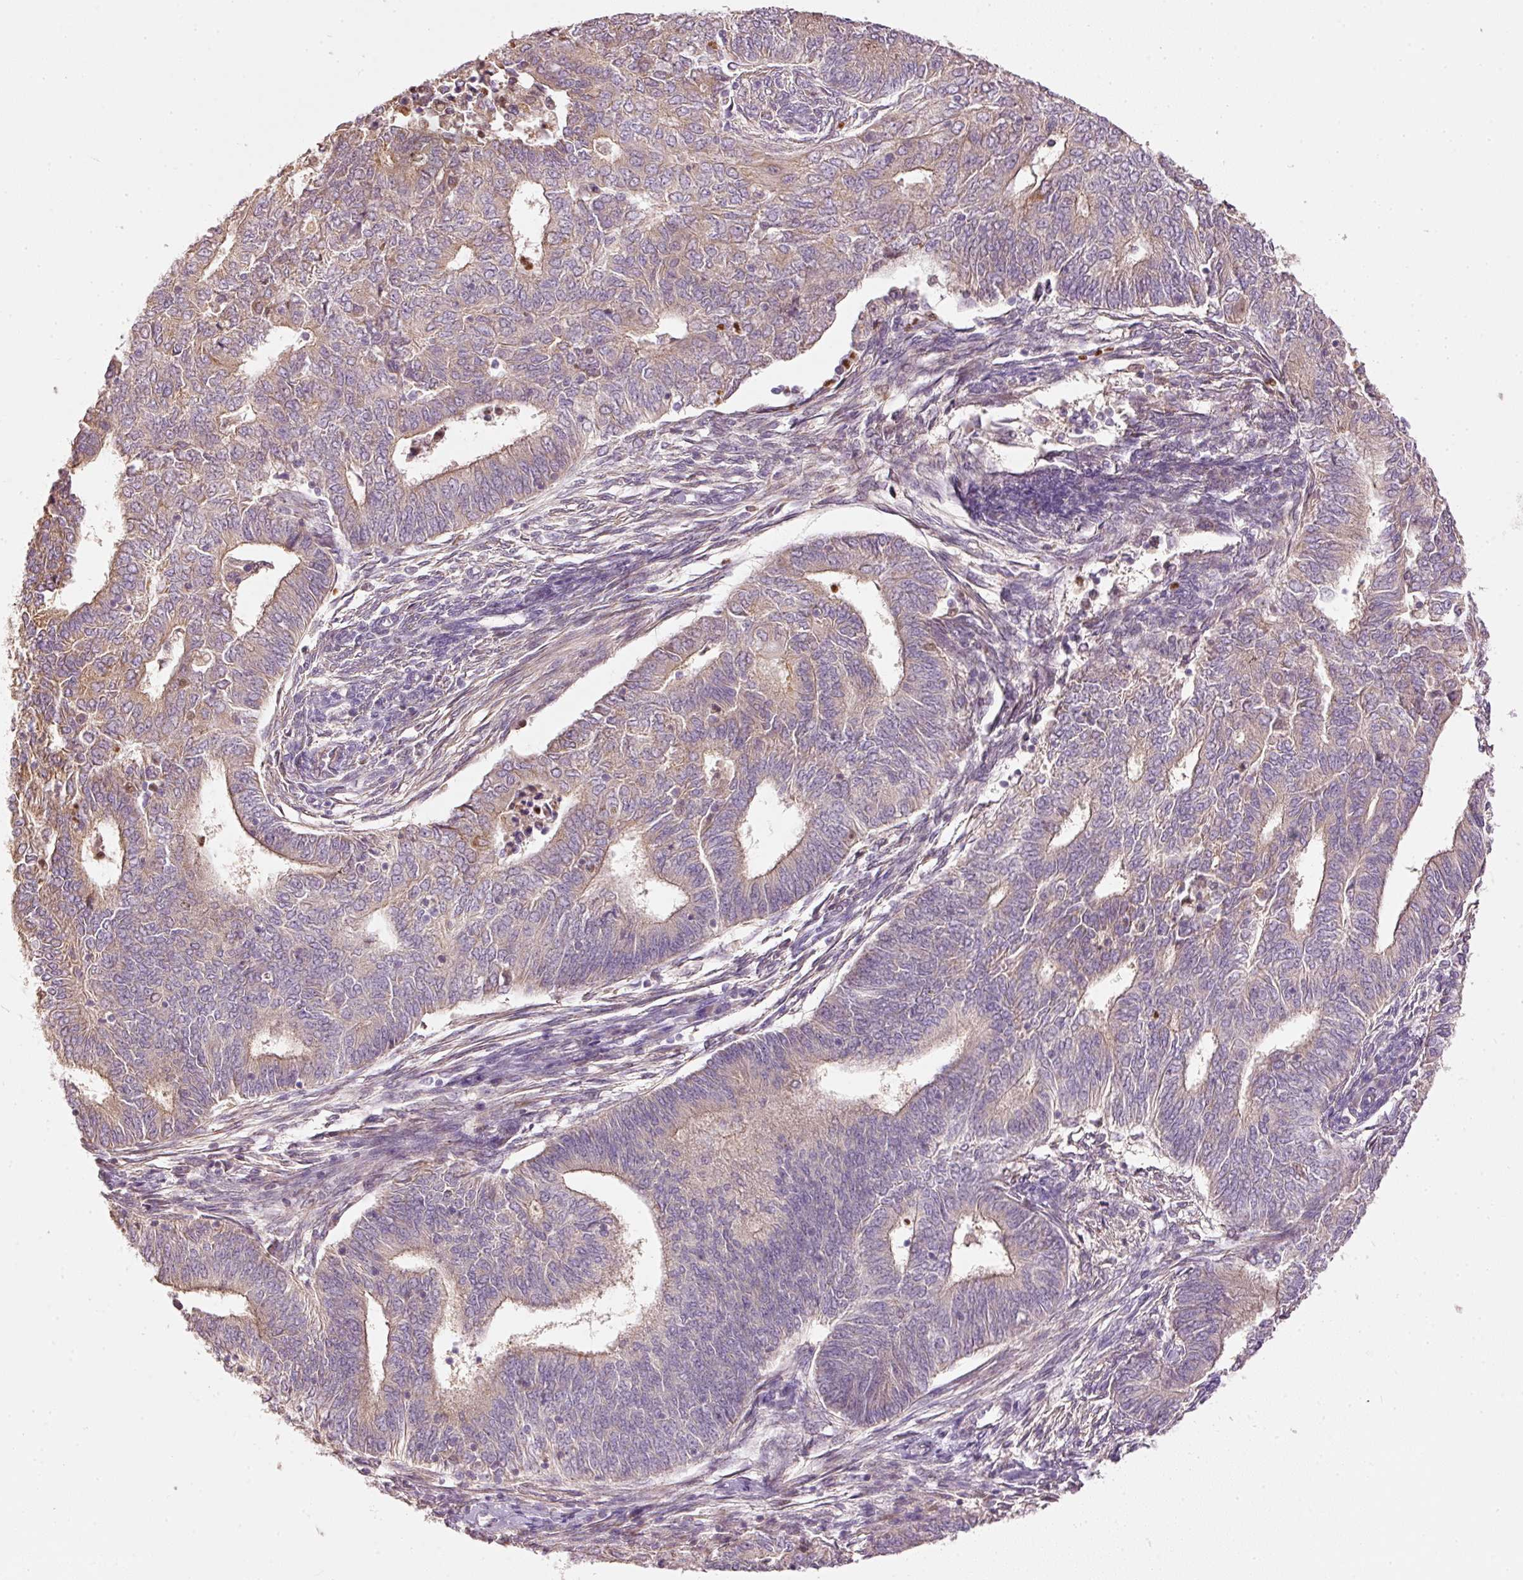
{"staining": {"intensity": "weak", "quantity": ">75%", "location": "cytoplasmic/membranous"}, "tissue": "endometrial cancer", "cell_type": "Tumor cells", "image_type": "cancer", "snomed": [{"axis": "morphology", "description": "Adenocarcinoma, NOS"}, {"axis": "topography", "description": "Endometrium"}], "caption": "High-power microscopy captured an immunohistochemistry micrograph of adenocarcinoma (endometrial), revealing weak cytoplasmic/membranous expression in approximately >75% of tumor cells.", "gene": "MTHFD1L", "patient": {"sex": "female", "age": 62}}